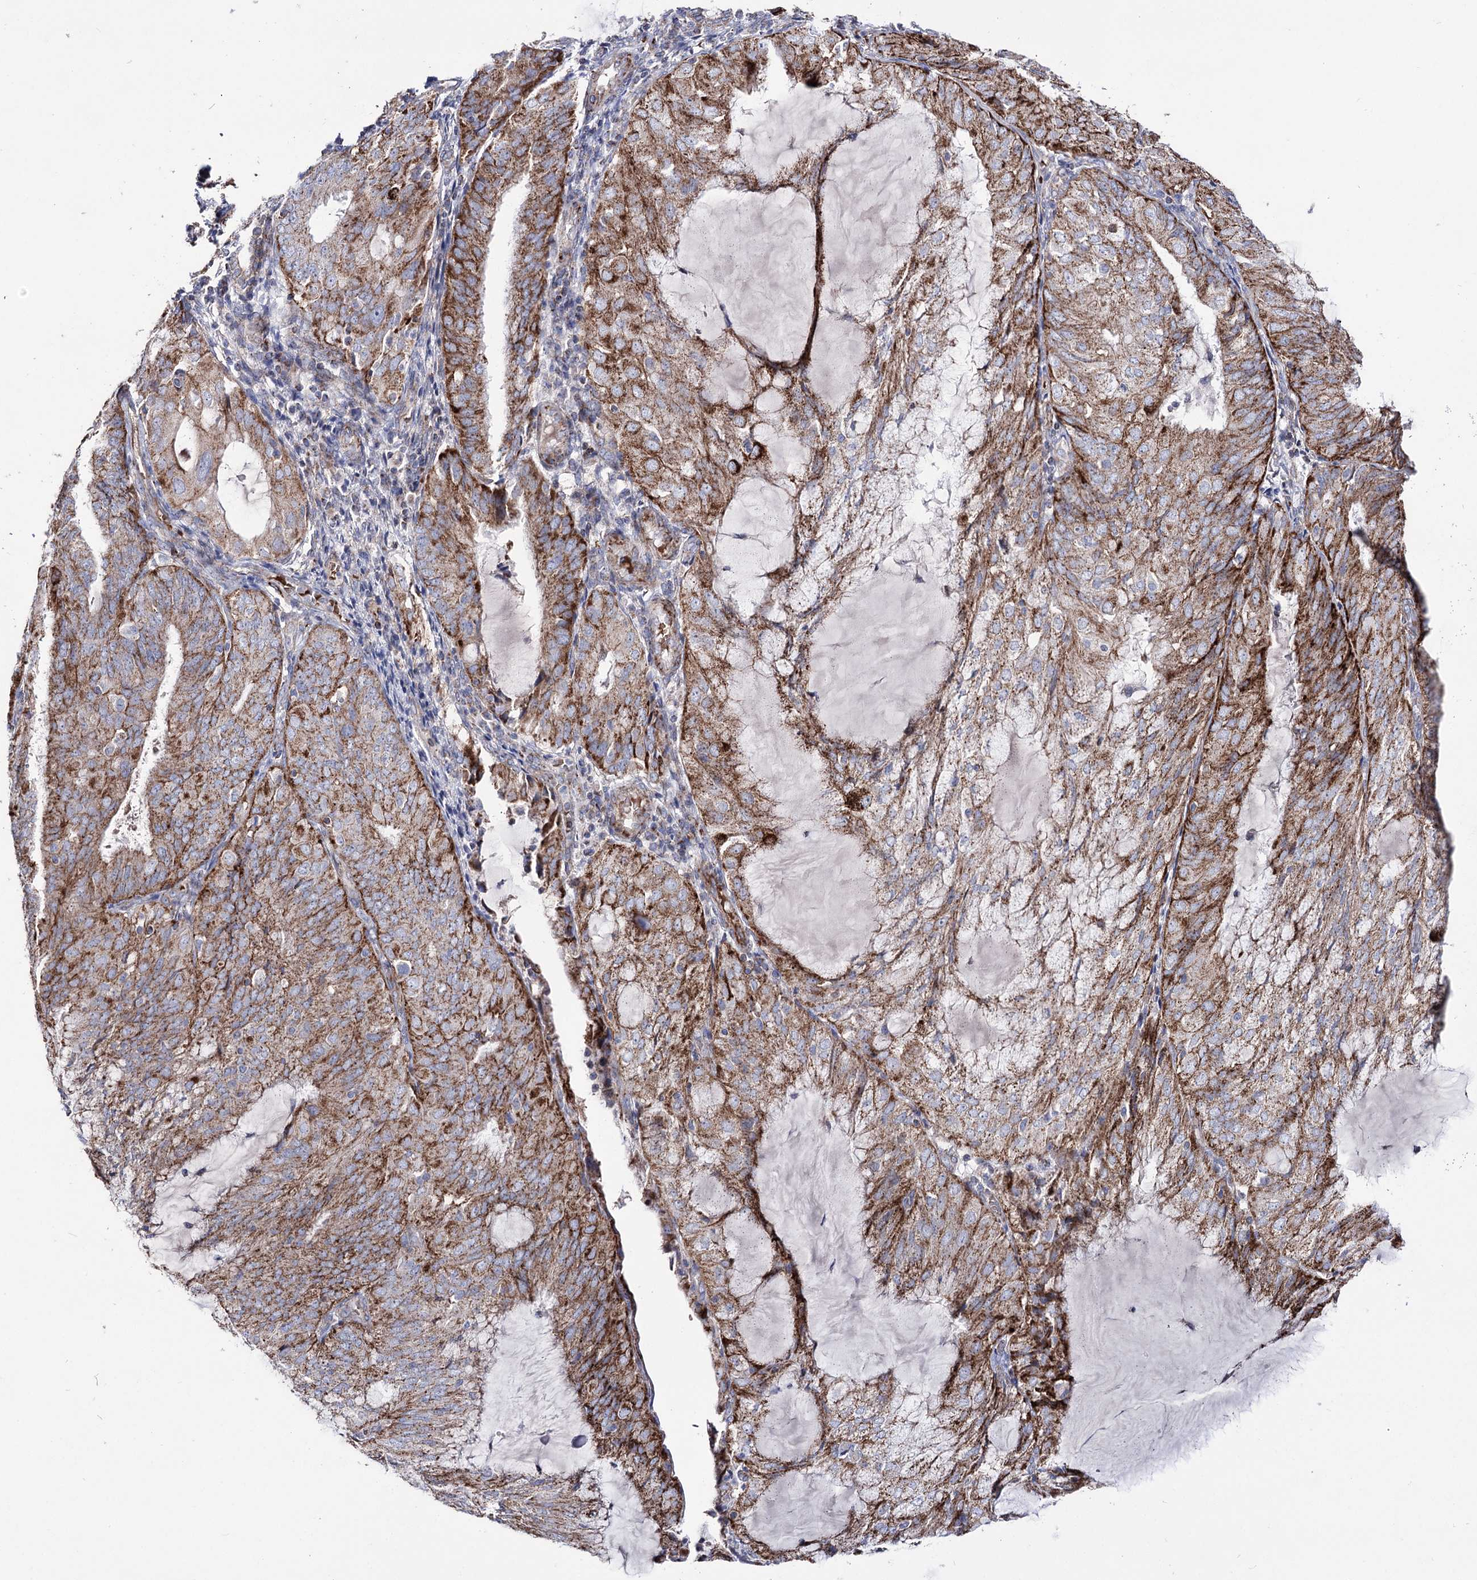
{"staining": {"intensity": "moderate", "quantity": ">75%", "location": "cytoplasmic/membranous"}, "tissue": "endometrial cancer", "cell_type": "Tumor cells", "image_type": "cancer", "snomed": [{"axis": "morphology", "description": "Adenocarcinoma, NOS"}, {"axis": "topography", "description": "Endometrium"}], "caption": "Immunohistochemistry histopathology image of neoplastic tissue: endometrial cancer stained using IHC demonstrates medium levels of moderate protein expression localized specifically in the cytoplasmic/membranous of tumor cells, appearing as a cytoplasmic/membranous brown color.", "gene": "OSBPL5", "patient": {"sex": "female", "age": 81}}